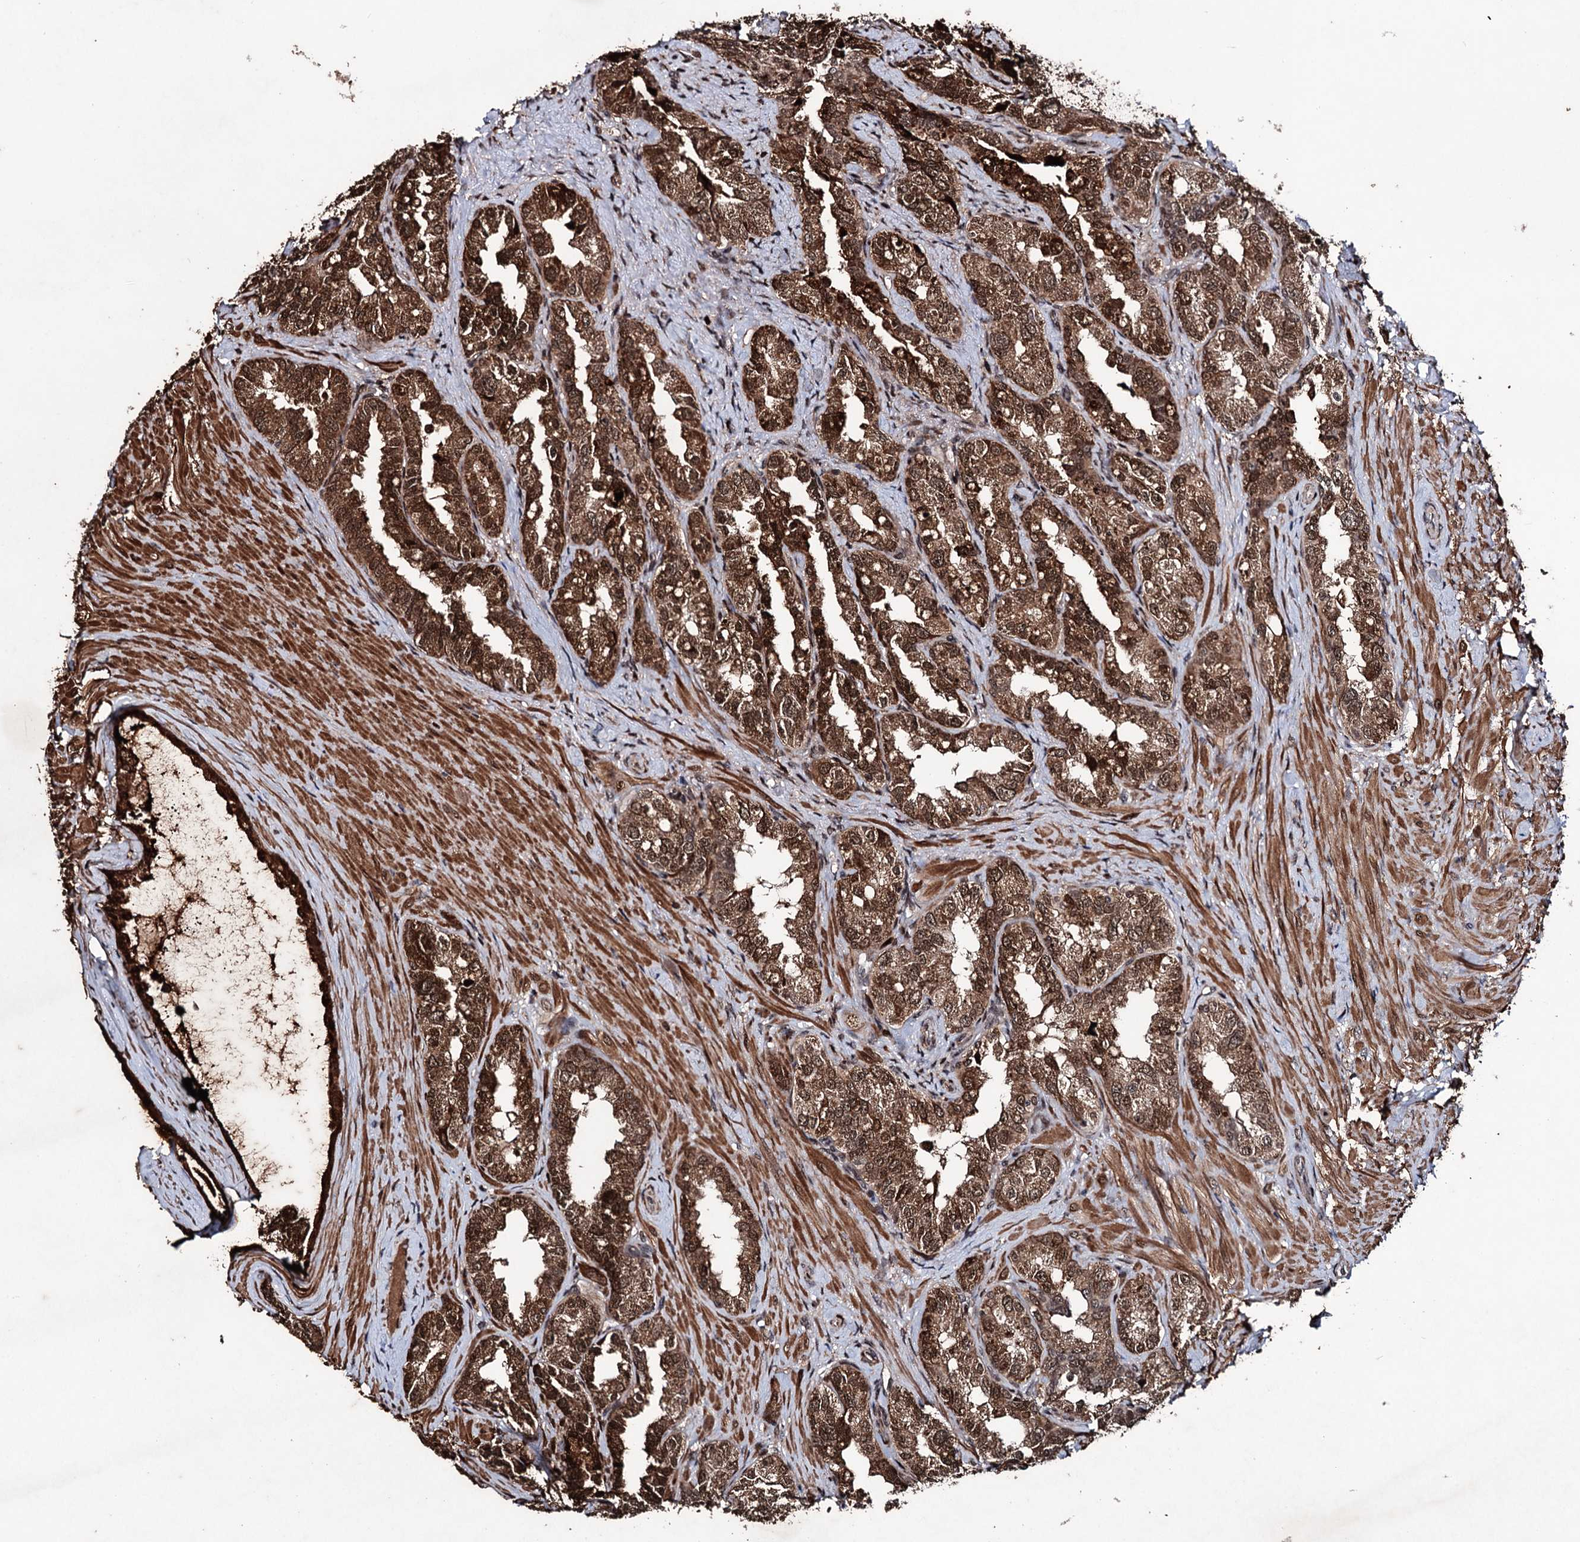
{"staining": {"intensity": "strong", "quantity": ">75%", "location": "cytoplasmic/membranous,nuclear"}, "tissue": "seminal vesicle", "cell_type": "Glandular cells", "image_type": "normal", "snomed": [{"axis": "morphology", "description": "Normal tissue, NOS"}, {"axis": "topography", "description": "Seminal veicle"}, {"axis": "topography", "description": "Peripheral nerve tissue"}], "caption": "Seminal vesicle stained with immunohistochemistry exhibits strong cytoplasmic/membranous,nuclear positivity in about >75% of glandular cells.", "gene": "EYA4", "patient": {"sex": "male", "age": 67}}